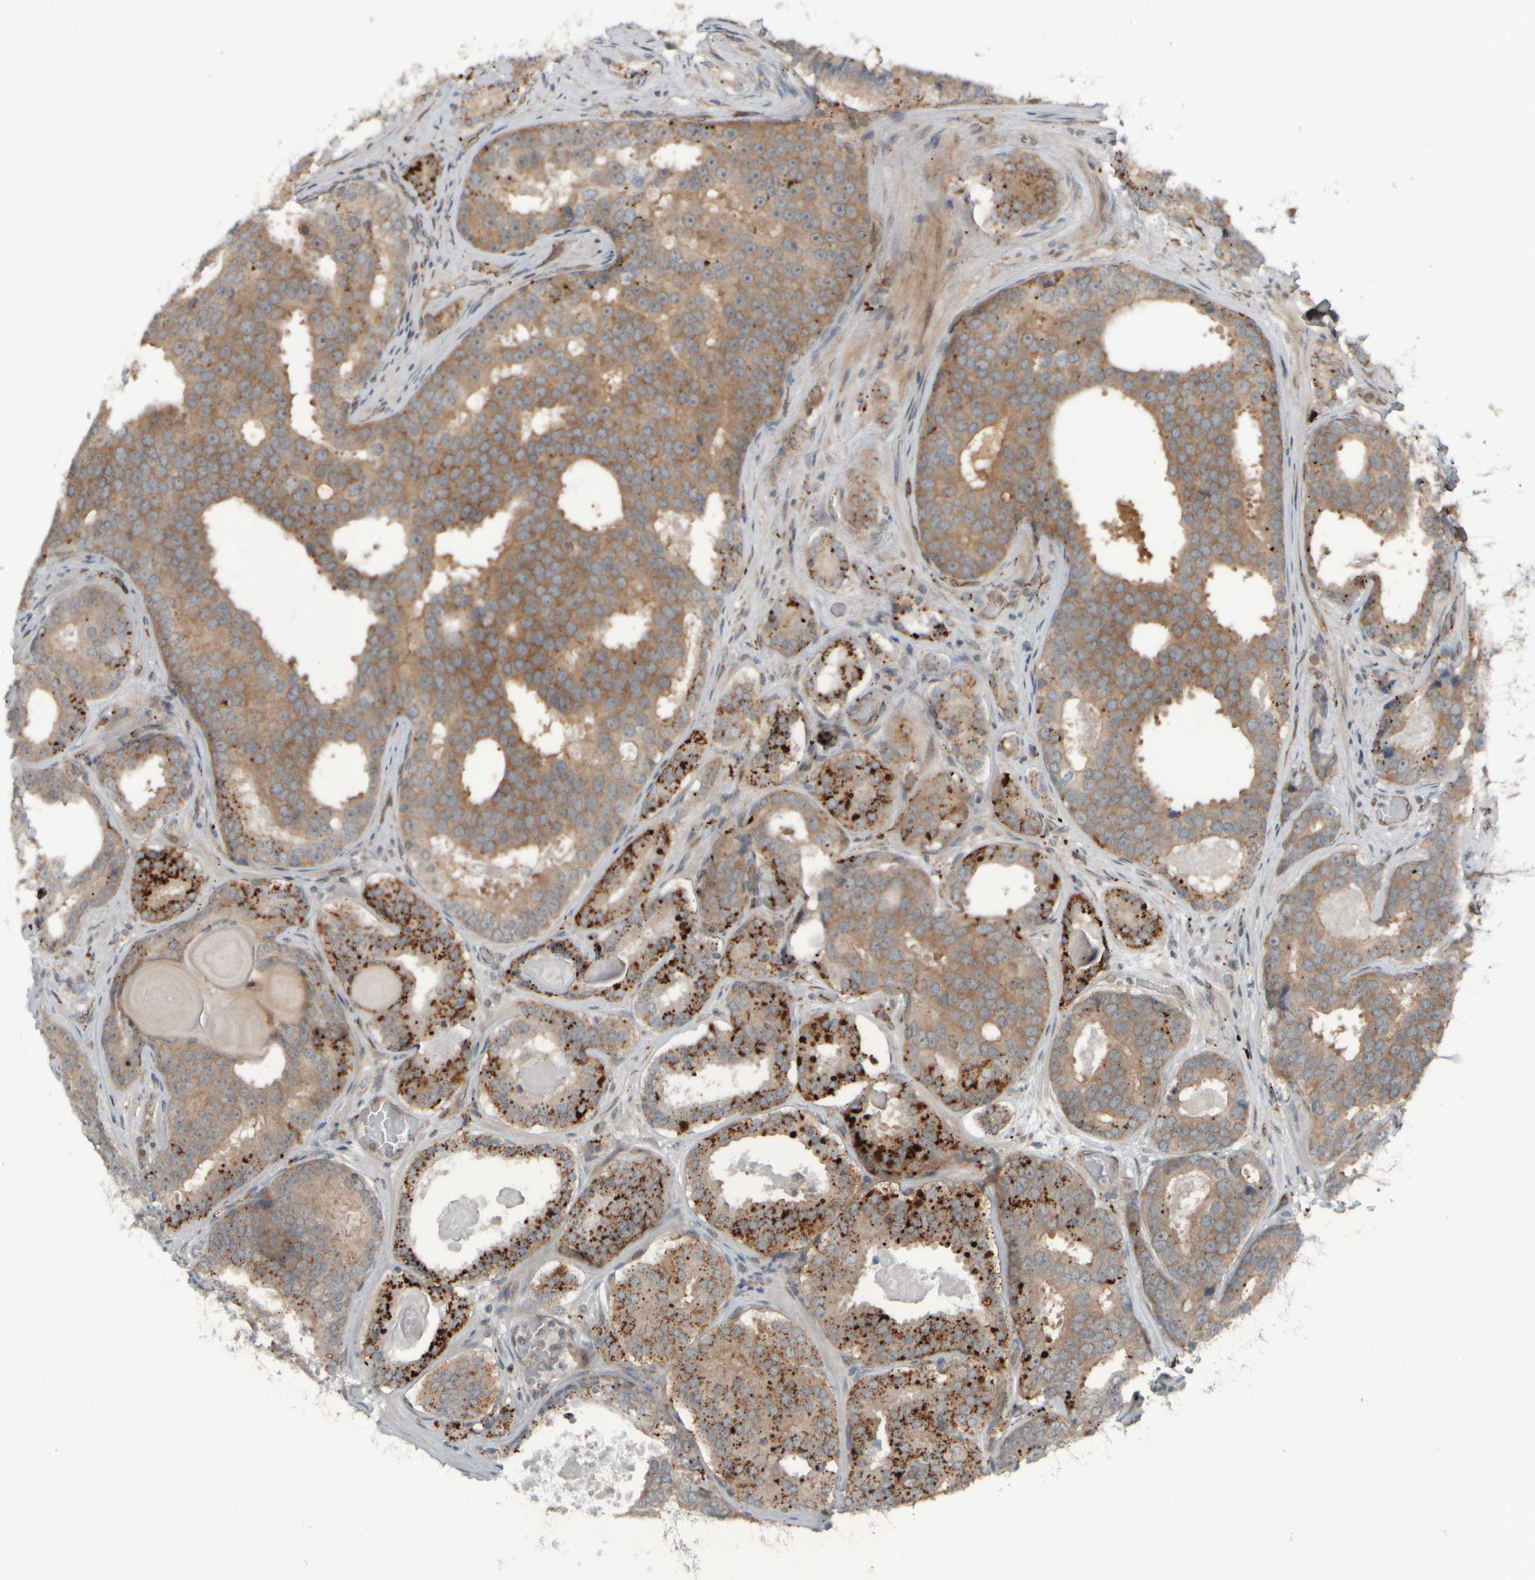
{"staining": {"intensity": "moderate", "quantity": ">75%", "location": "cytoplasmic/membranous"}, "tissue": "prostate cancer", "cell_type": "Tumor cells", "image_type": "cancer", "snomed": [{"axis": "morphology", "description": "Adenocarcinoma, High grade"}, {"axis": "topography", "description": "Prostate"}], "caption": "Tumor cells show medium levels of moderate cytoplasmic/membranous staining in approximately >75% of cells in human prostate adenocarcinoma (high-grade).", "gene": "GIGYF1", "patient": {"sex": "male", "age": 60}}